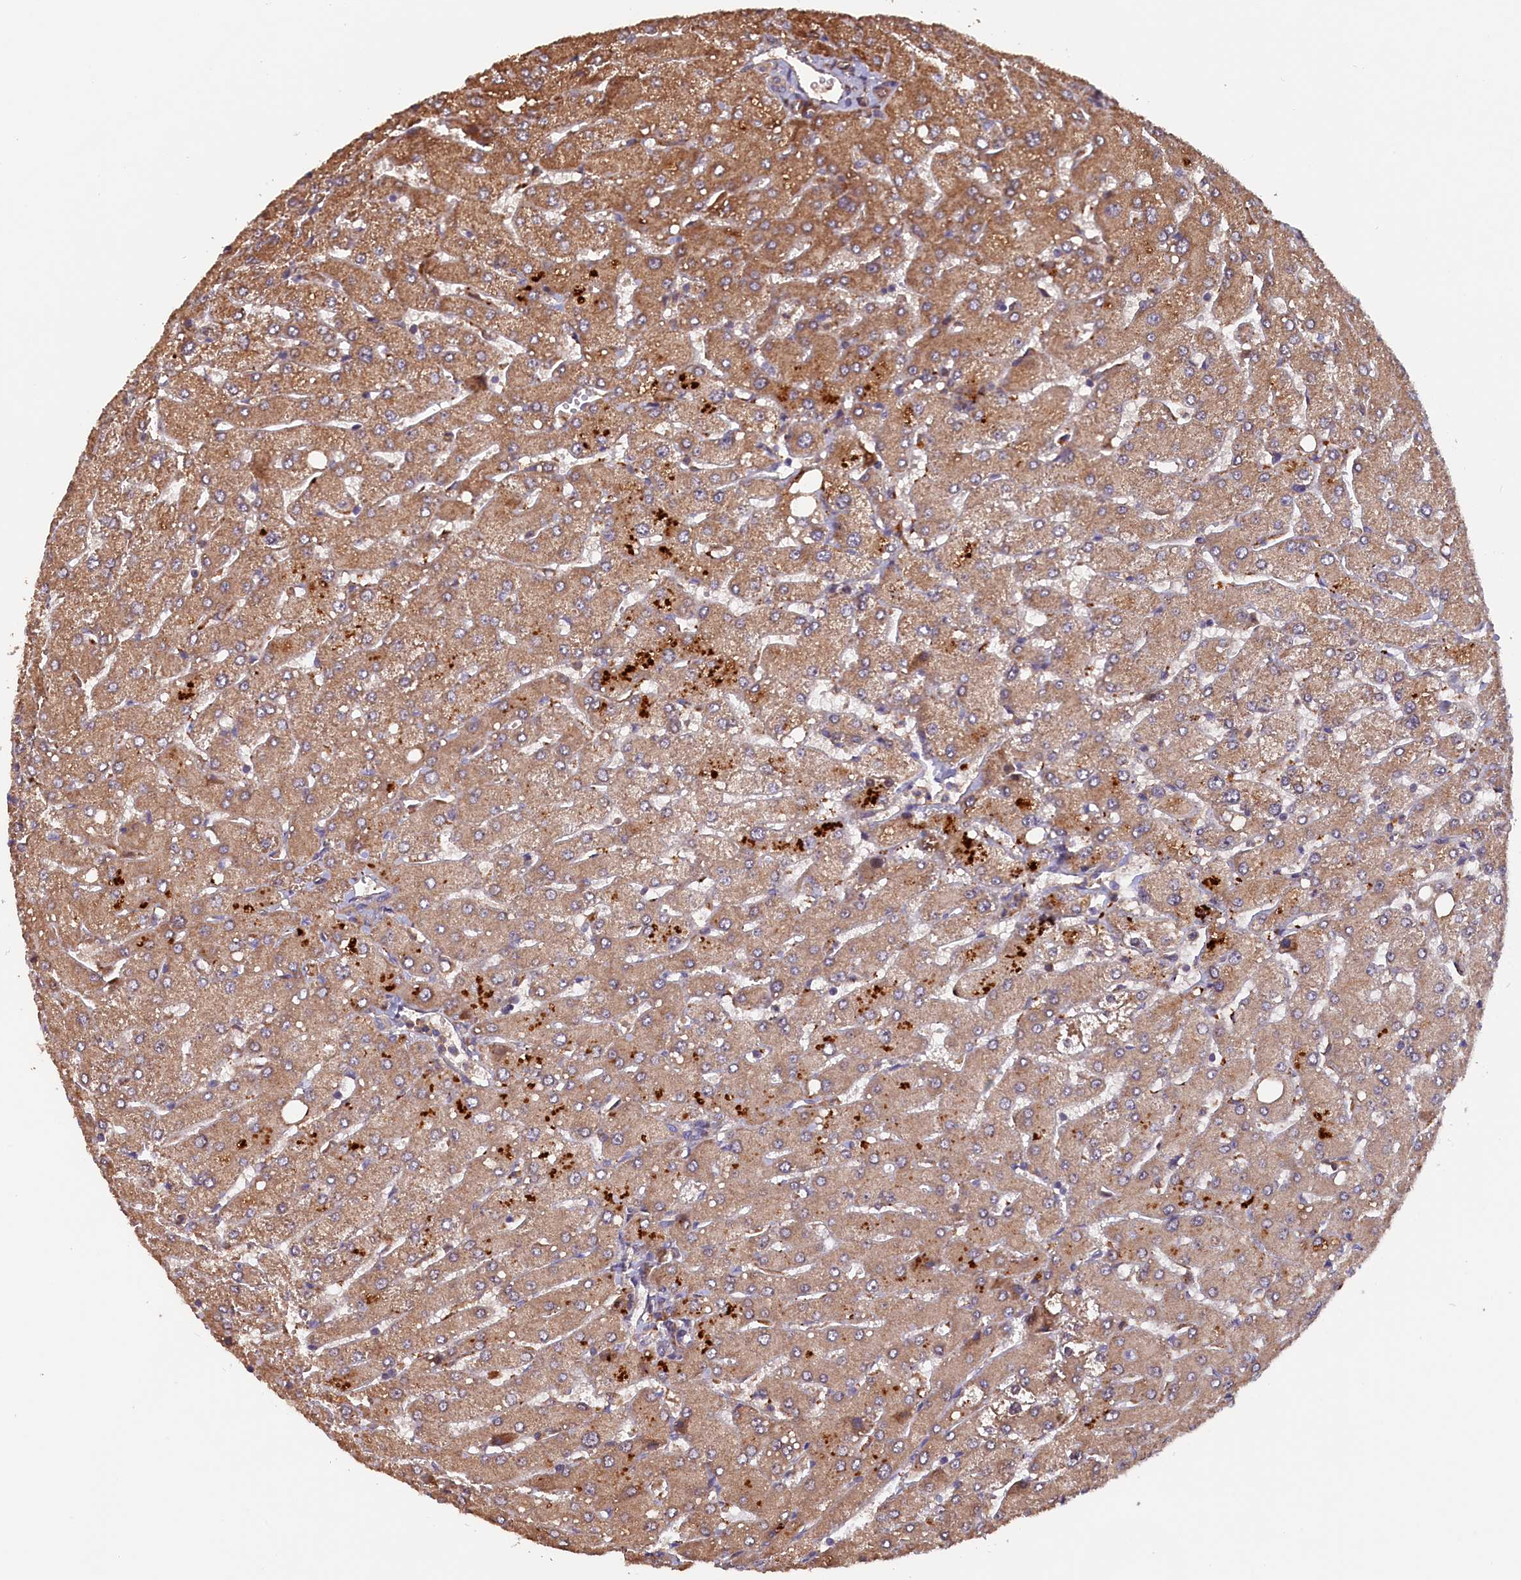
{"staining": {"intensity": "weak", "quantity": "25%-75%", "location": "cytoplasmic/membranous"}, "tissue": "liver", "cell_type": "Cholangiocytes", "image_type": "normal", "snomed": [{"axis": "morphology", "description": "Normal tissue, NOS"}, {"axis": "topography", "description": "Liver"}], "caption": "Normal liver displays weak cytoplasmic/membranous positivity in about 25%-75% of cholangiocytes, visualized by immunohistochemistry.", "gene": "GREB1L", "patient": {"sex": "male", "age": 55}}